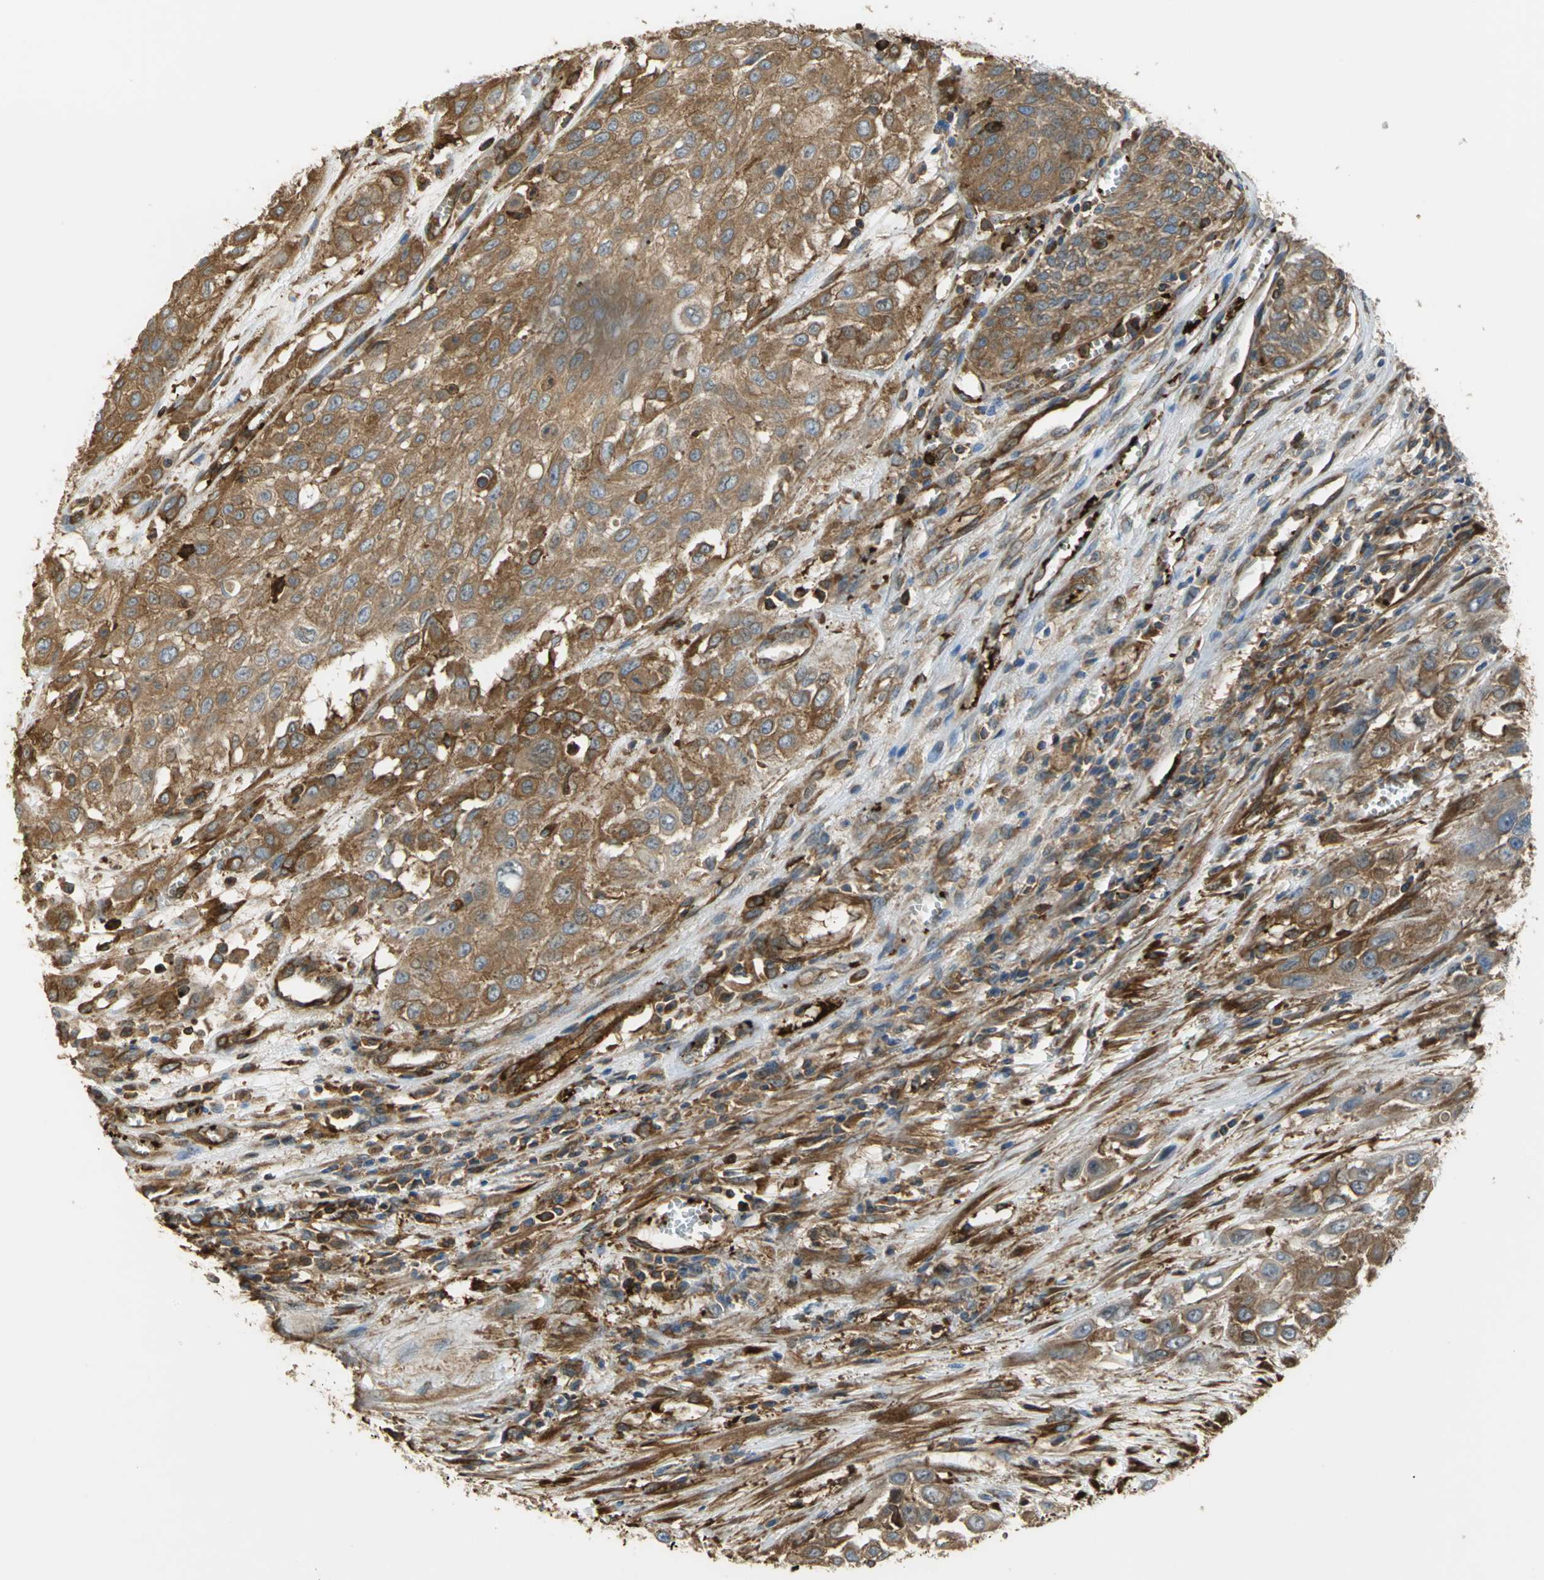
{"staining": {"intensity": "strong", "quantity": ">75%", "location": "cytoplasmic/membranous"}, "tissue": "urothelial cancer", "cell_type": "Tumor cells", "image_type": "cancer", "snomed": [{"axis": "morphology", "description": "Urothelial carcinoma, High grade"}, {"axis": "topography", "description": "Urinary bladder"}], "caption": "IHC (DAB (3,3'-diaminobenzidine)) staining of human urothelial carcinoma (high-grade) exhibits strong cytoplasmic/membranous protein staining in about >75% of tumor cells. The staining is performed using DAB brown chromogen to label protein expression. The nuclei are counter-stained blue using hematoxylin.", "gene": "TLN1", "patient": {"sex": "male", "age": 57}}